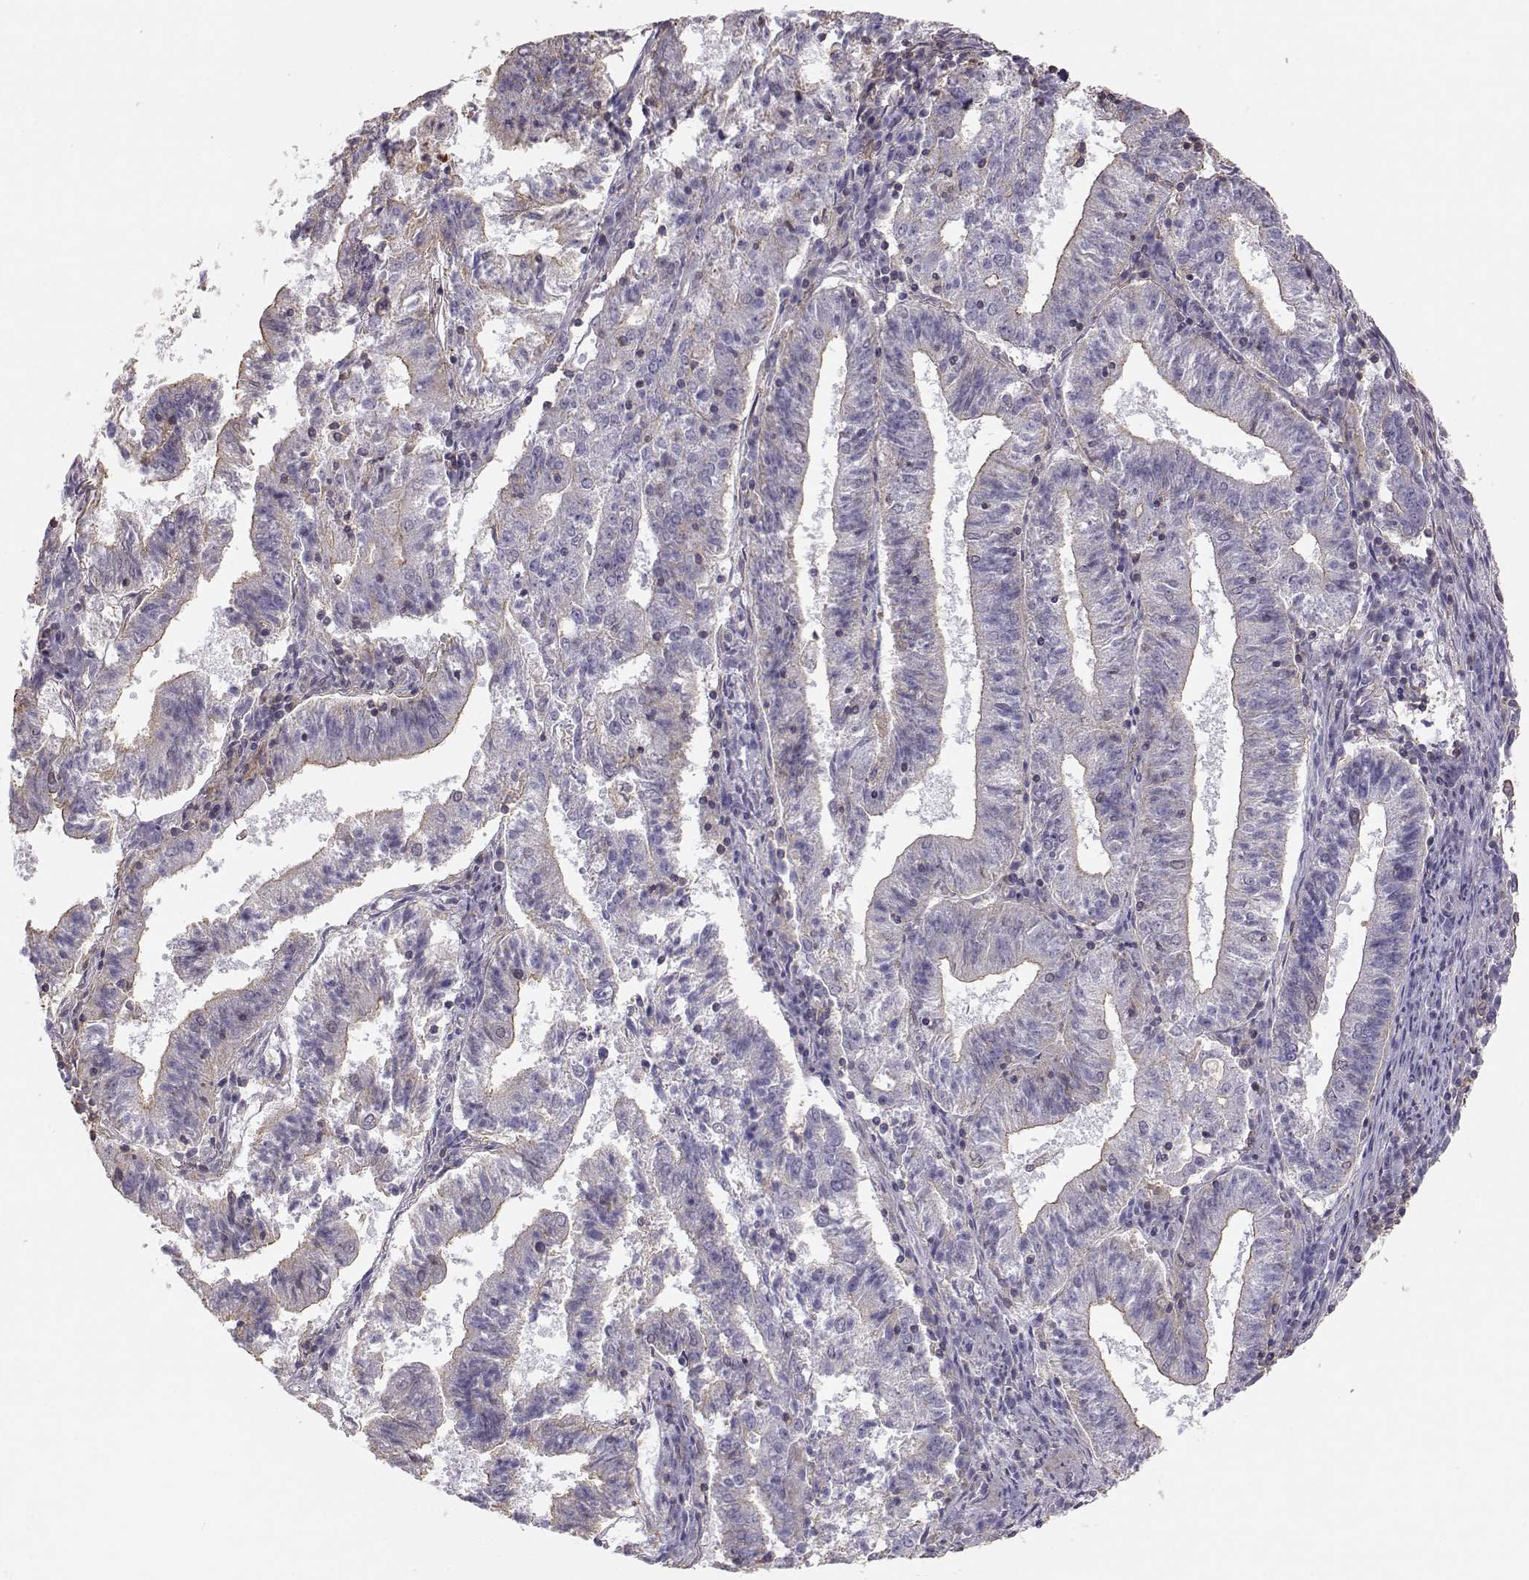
{"staining": {"intensity": "weak", "quantity": "<25%", "location": "cytoplasmic/membranous"}, "tissue": "endometrial cancer", "cell_type": "Tumor cells", "image_type": "cancer", "snomed": [{"axis": "morphology", "description": "Adenocarcinoma, NOS"}, {"axis": "topography", "description": "Endometrium"}], "caption": "Photomicrograph shows no protein expression in tumor cells of adenocarcinoma (endometrial) tissue. (DAB (3,3'-diaminobenzidine) immunohistochemistry, high magnification).", "gene": "DAPL1", "patient": {"sex": "female", "age": 82}}